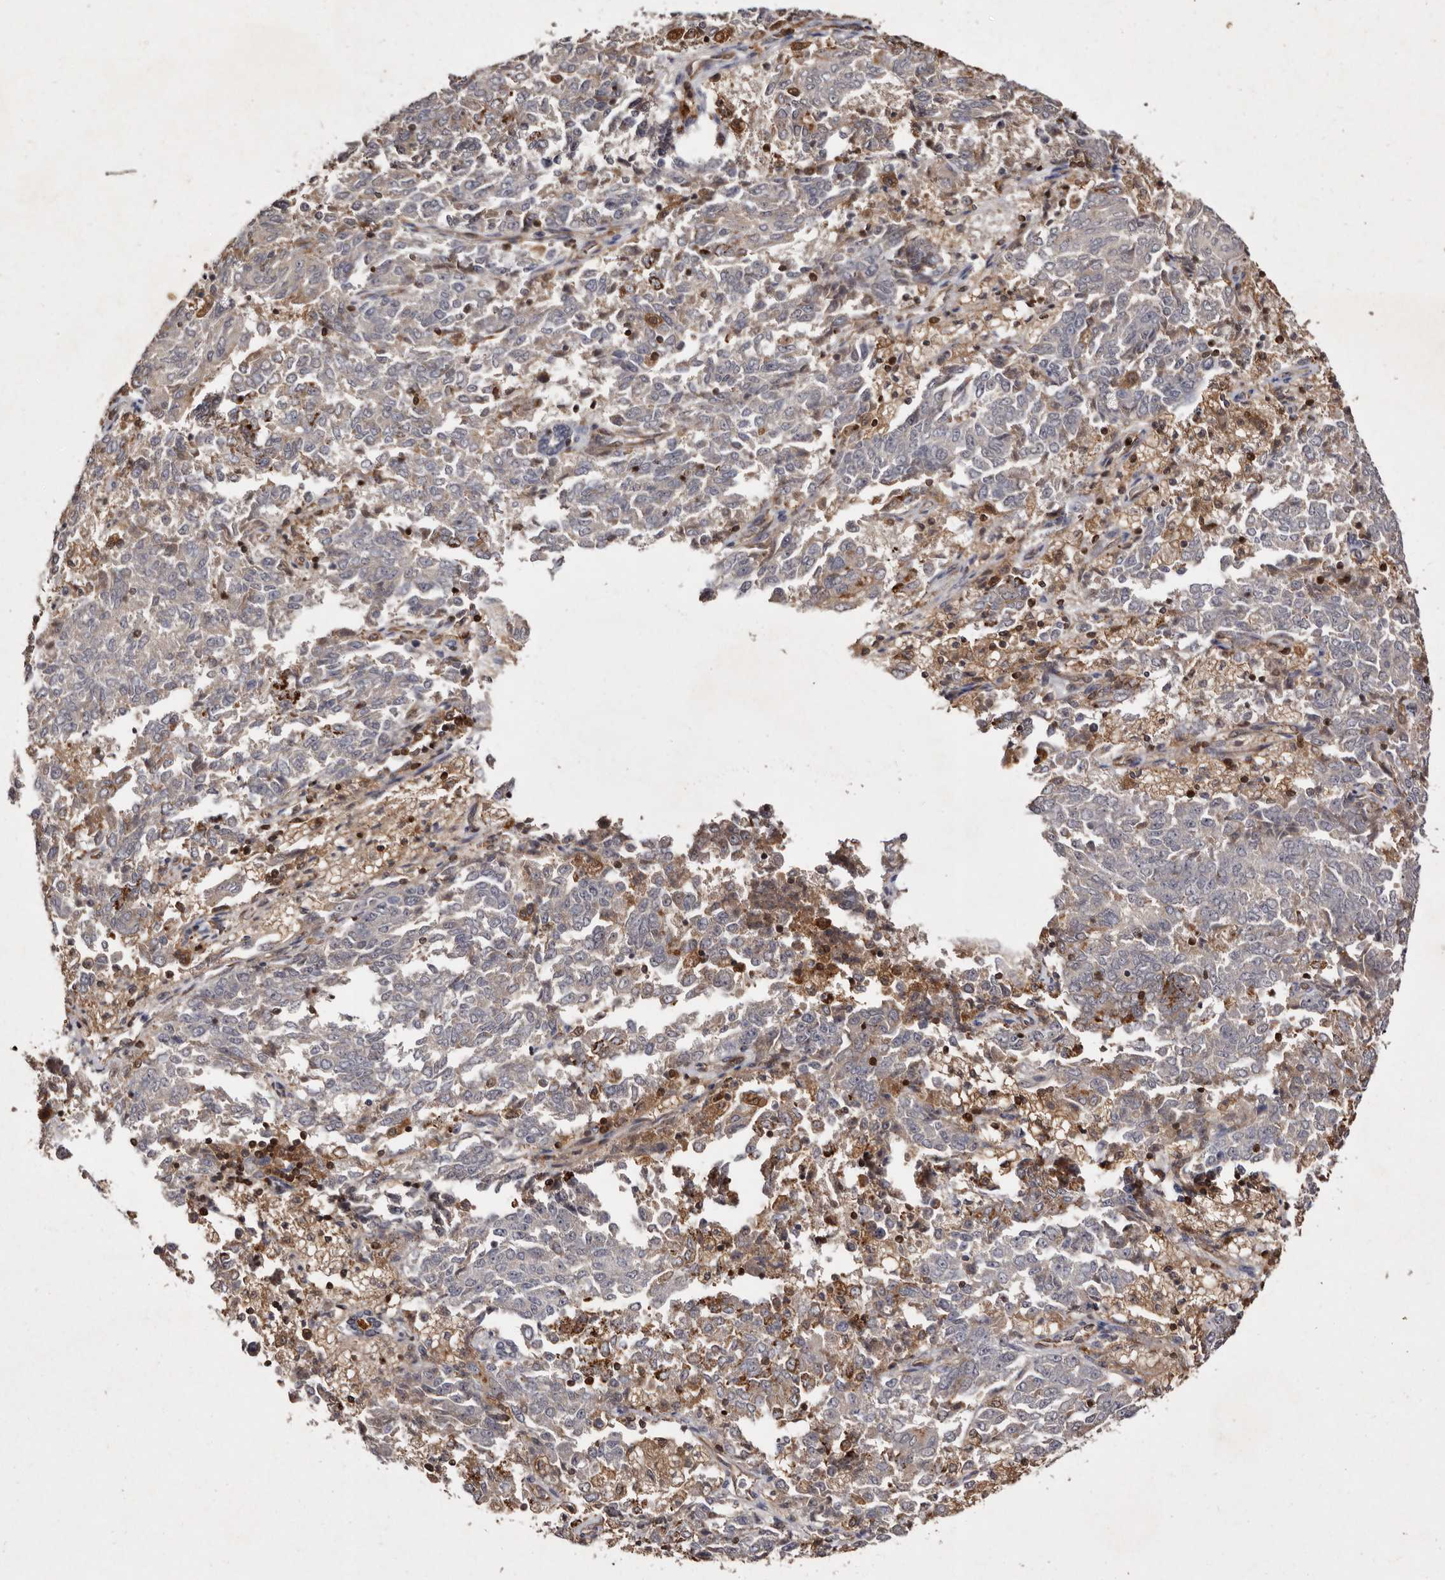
{"staining": {"intensity": "weak", "quantity": "<25%", "location": "cytoplasmic/membranous"}, "tissue": "endometrial cancer", "cell_type": "Tumor cells", "image_type": "cancer", "snomed": [{"axis": "morphology", "description": "Adenocarcinoma, NOS"}, {"axis": "topography", "description": "Endometrium"}], "caption": "Immunohistochemistry photomicrograph of neoplastic tissue: human adenocarcinoma (endometrial) stained with DAB (3,3'-diaminobenzidine) demonstrates no significant protein expression in tumor cells.", "gene": "GIMAP4", "patient": {"sex": "female", "age": 80}}